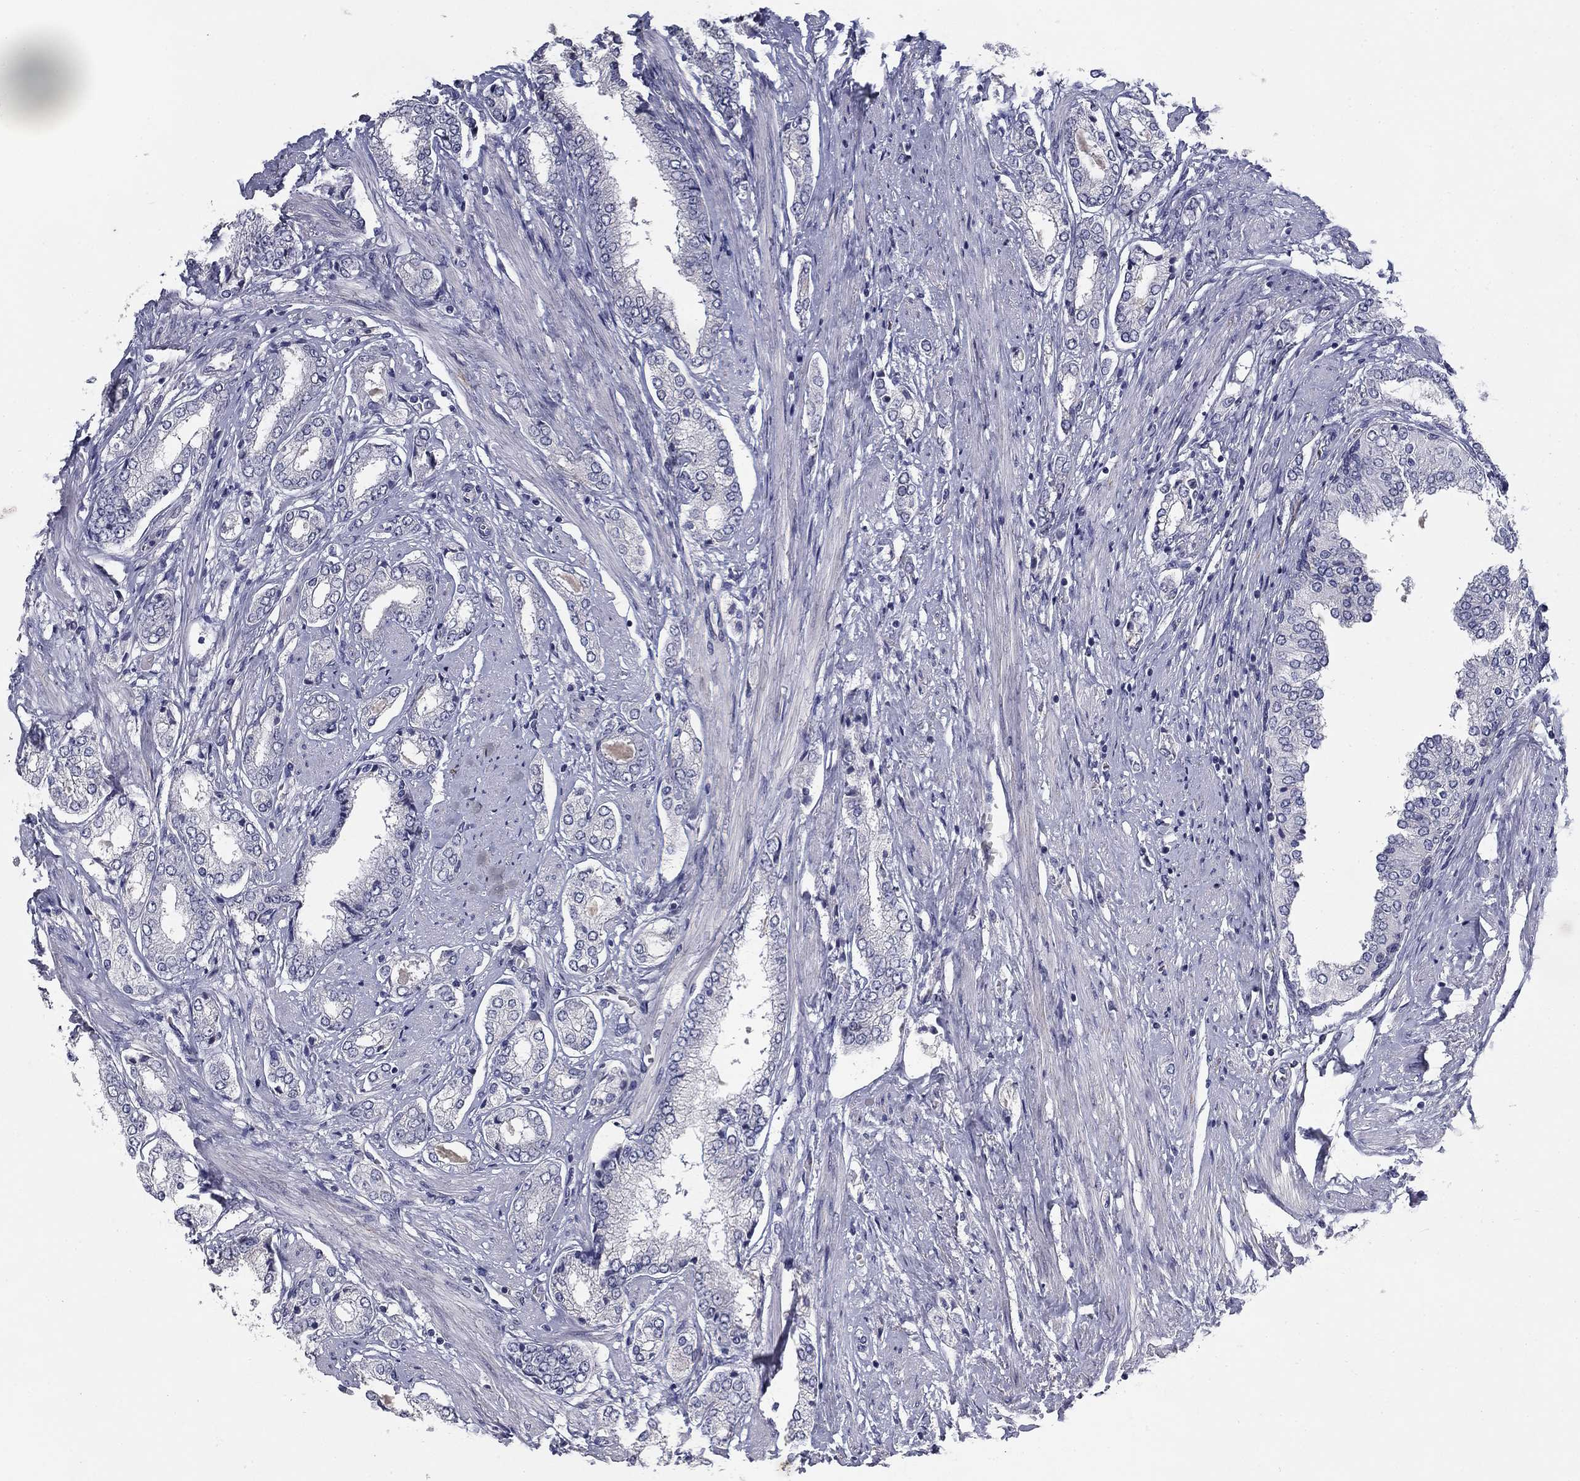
{"staining": {"intensity": "negative", "quantity": "none", "location": "none"}, "tissue": "prostate cancer", "cell_type": "Tumor cells", "image_type": "cancer", "snomed": [{"axis": "morphology", "description": "Adenocarcinoma, NOS"}, {"axis": "morphology", "description": "Adenocarcinoma, High grade"}, {"axis": "topography", "description": "Prostate"}], "caption": "There is no significant positivity in tumor cells of prostate cancer (adenocarcinoma).", "gene": "CD274", "patient": {"sex": "male", "age": 64}}